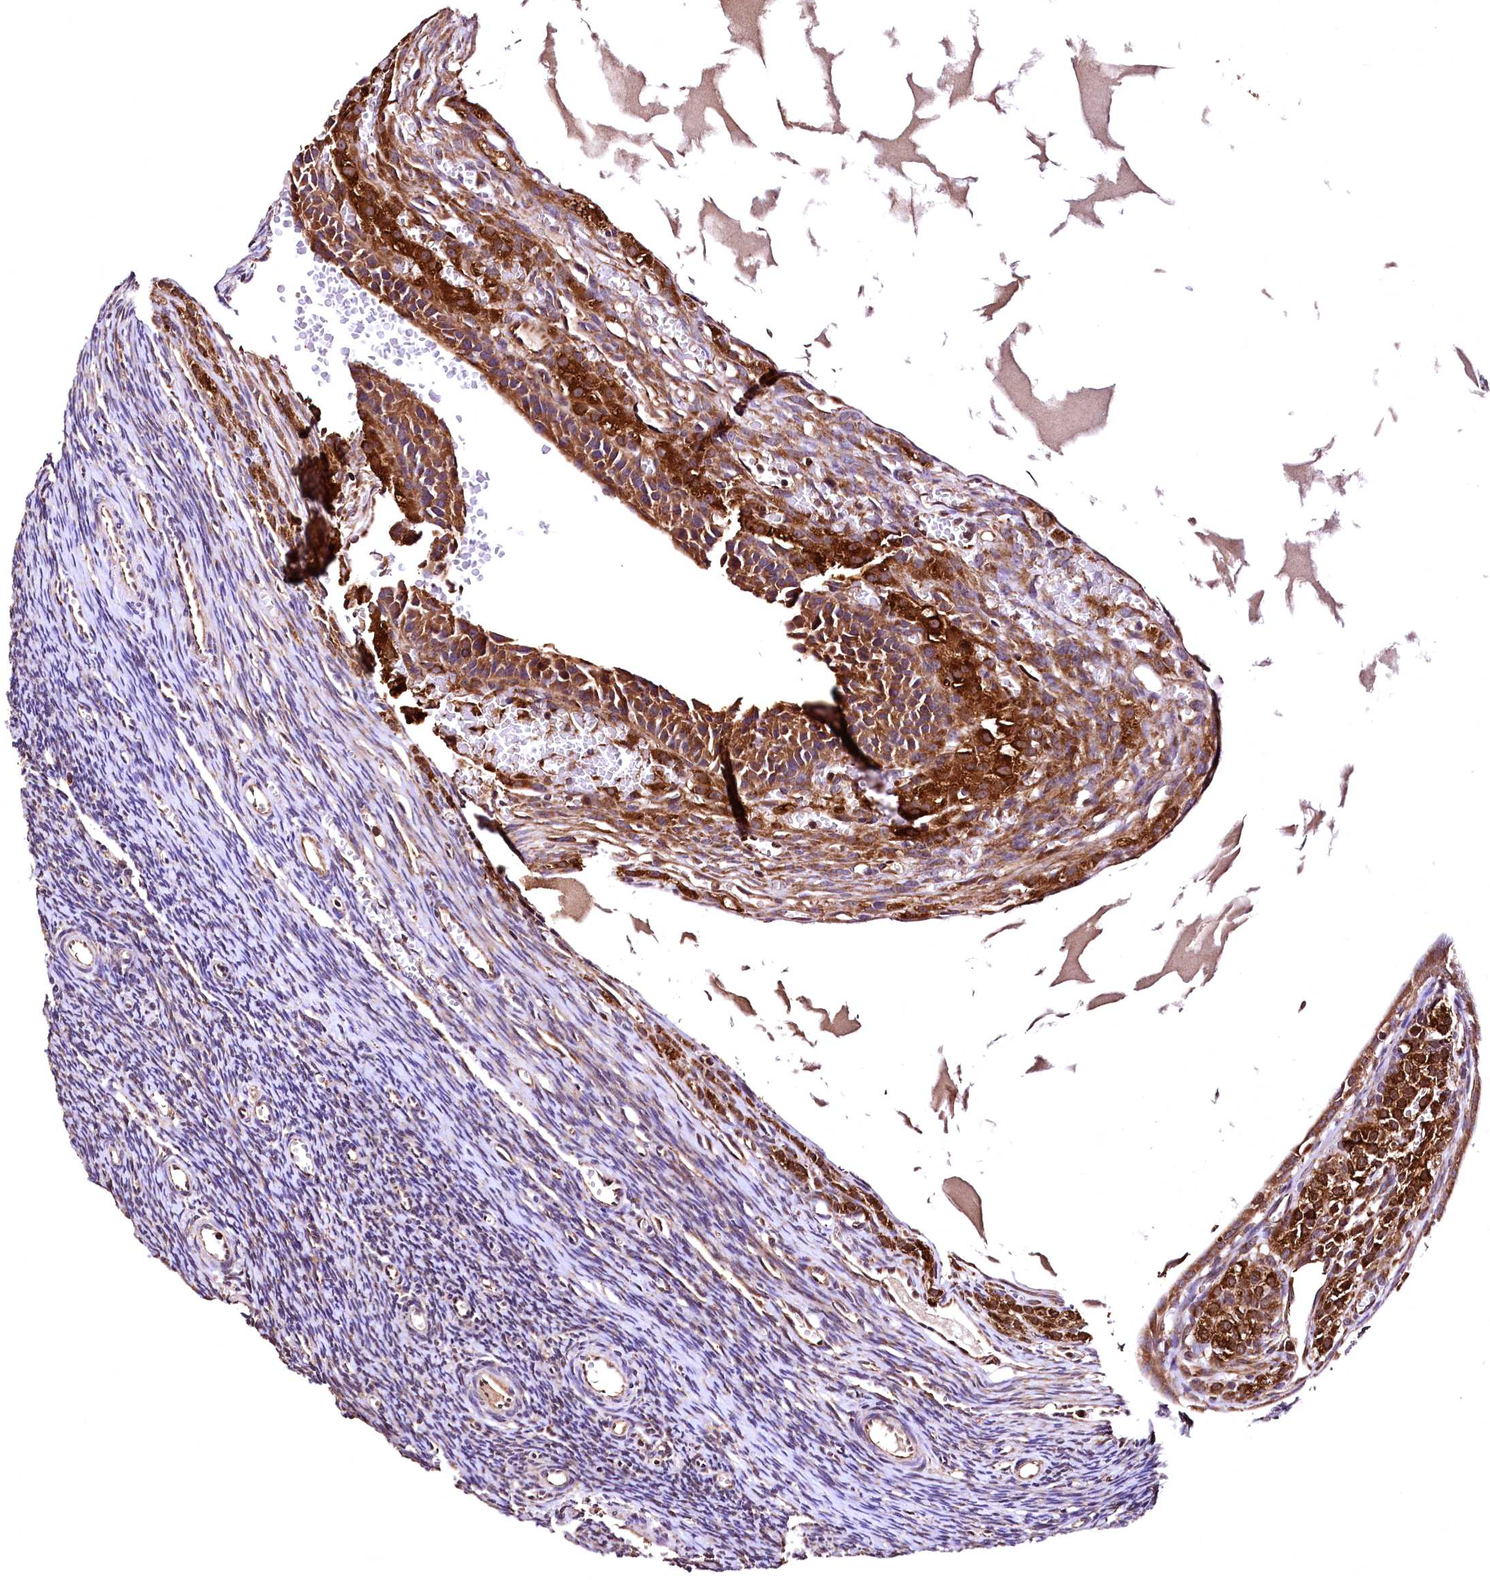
{"staining": {"intensity": "moderate", "quantity": ">75%", "location": "cytoplasmic/membranous"}, "tissue": "ovary", "cell_type": "Follicle cells", "image_type": "normal", "snomed": [{"axis": "morphology", "description": "Normal tissue, NOS"}, {"axis": "topography", "description": "Ovary"}], "caption": "About >75% of follicle cells in unremarkable ovary reveal moderate cytoplasmic/membranous protein positivity as visualized by brown immunohistochemical staining.", "gene": "LRSAM1", "patient": {"sex": "female", "age": 39}}